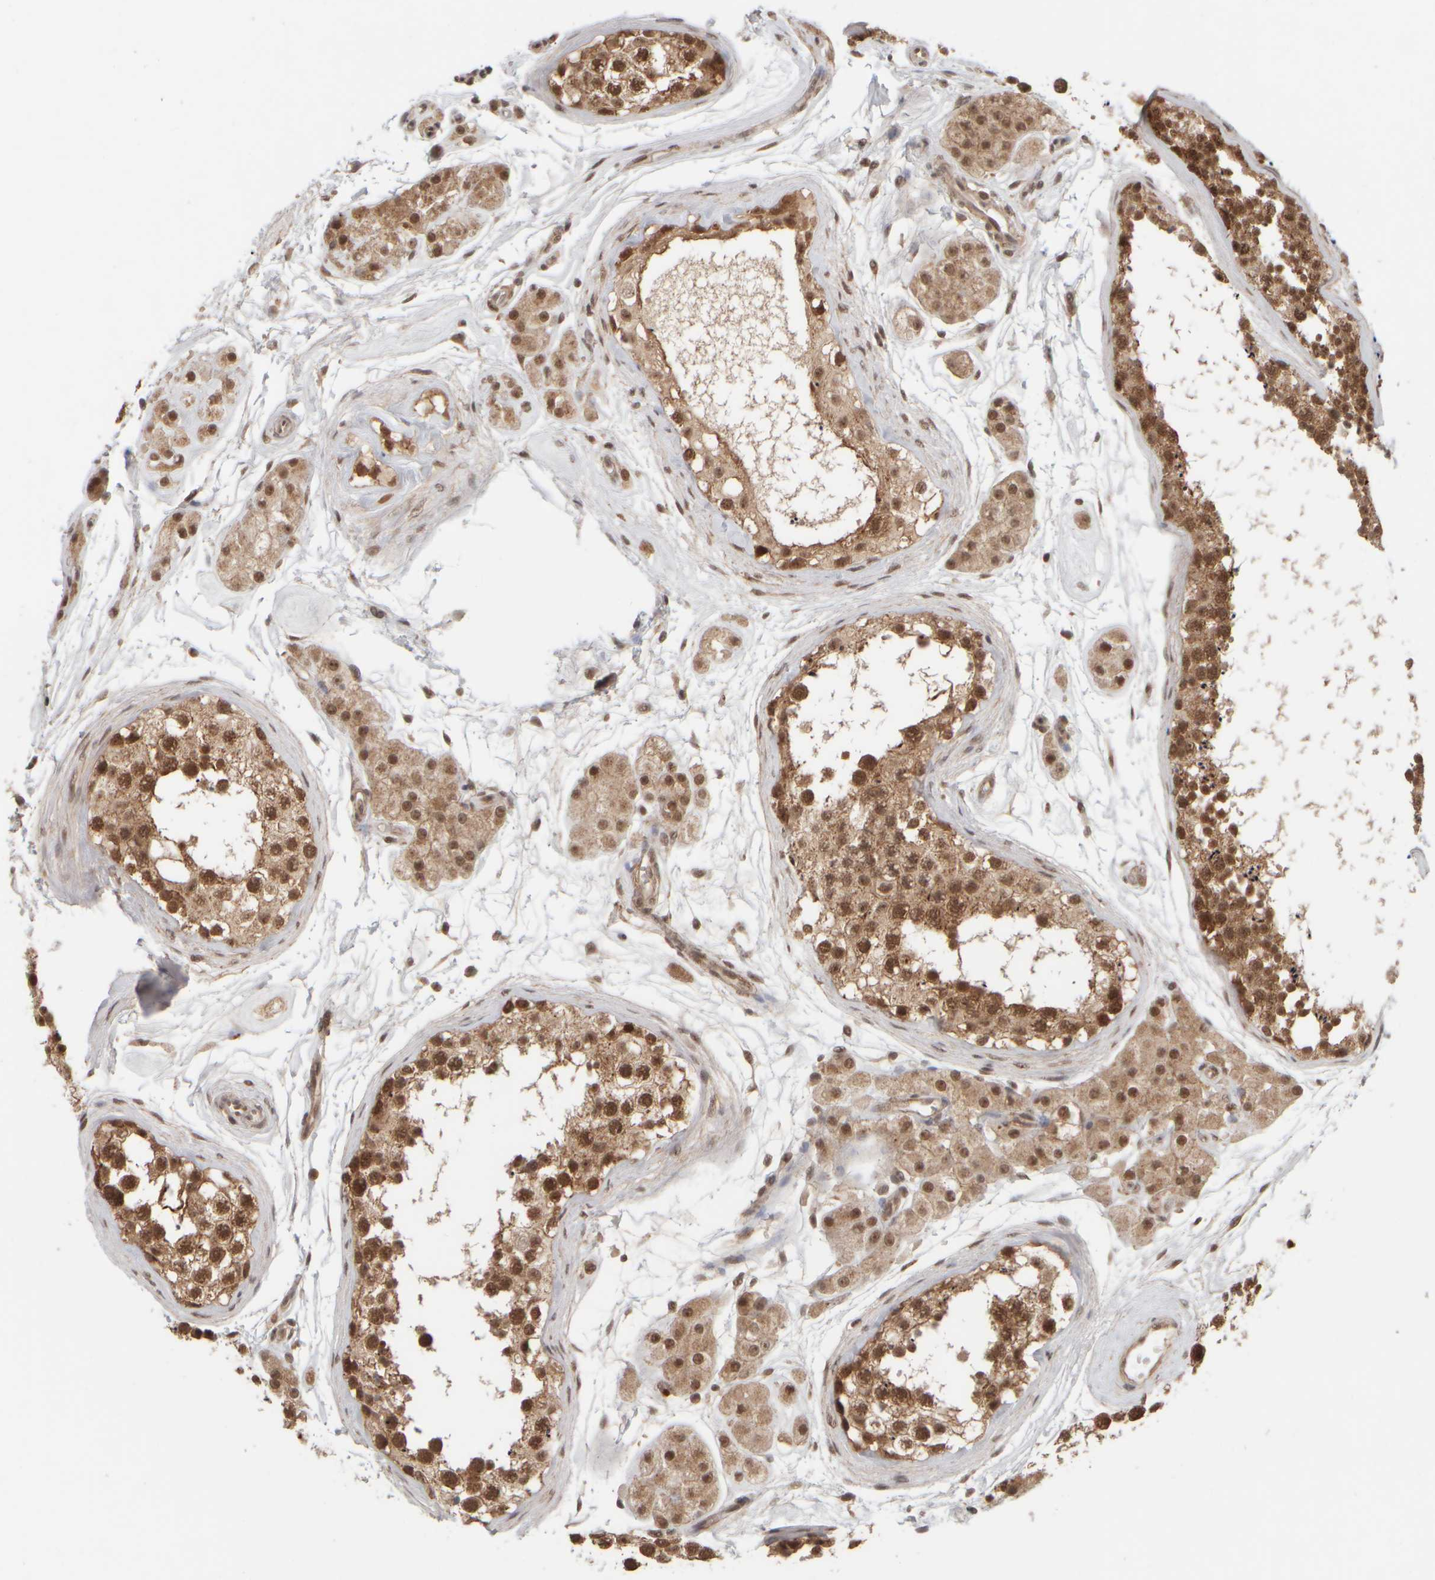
{"staining": {"intensity": "moderate", "quantity": ">75%", "location": "cytoplasmic/membranous,nuclear"}, "tissue": "testis", "cell_type": "Cells in seminiferous ducts", "image_type": "normal", "snomed": [{"axis": "morphology", "description": "Normal tissue, NOS"}, {"axis": "topography", "description": "Testis"}], "caption": "Protein staining demonstrates moderate cytoplasmic/membranous,nuclear staining in approximately >75% of cells in seminiferous ducts in normal testis.", "gene": "SYNRG", "patient": {"sex": "male", "age": 56}}